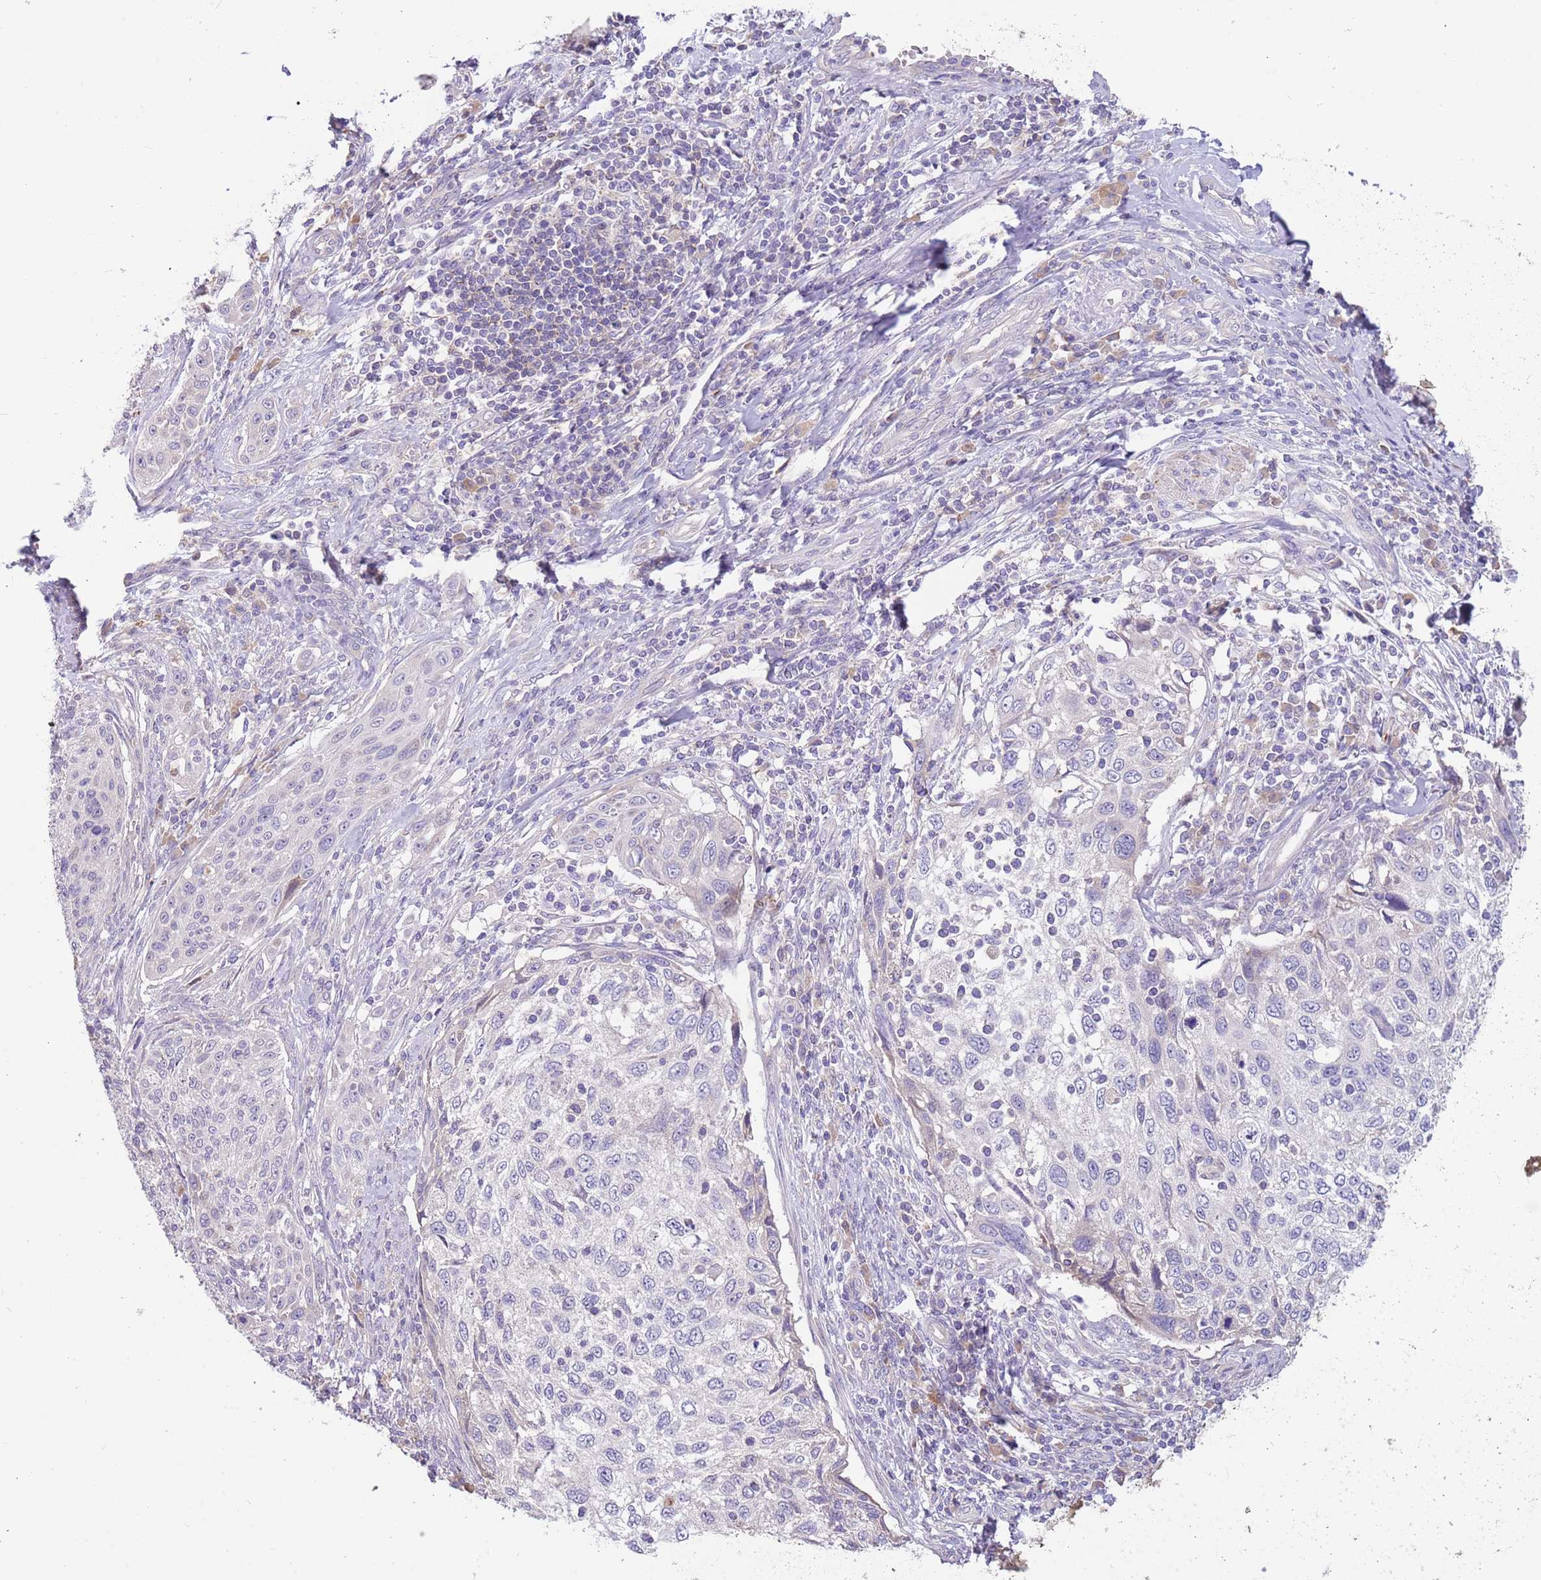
{"staining": {"intensity": "negative", "quantity": "none", "location": "none"}, "tissue": "cervical cancer", "cell_type": "Tumor cells", "image_type": "cancer", "snomed": [{"axis": "morphology", "description": "Squamous cell carcinoma, NOS"}, {"axis": "topography", "description": "Cervix"}], "caption": "DAB immunohistochemical staining of human squamous cell carcinoma (cervical) shows no significant staining in tumor cells. (Stains: DAB immunohistochemistry (IHC) with hematoxylin counter stain, Microscopy: brightfield microscopy at high magnification).", "gene": "CABYR", "patient": {"sex": "female", "age": 70}}